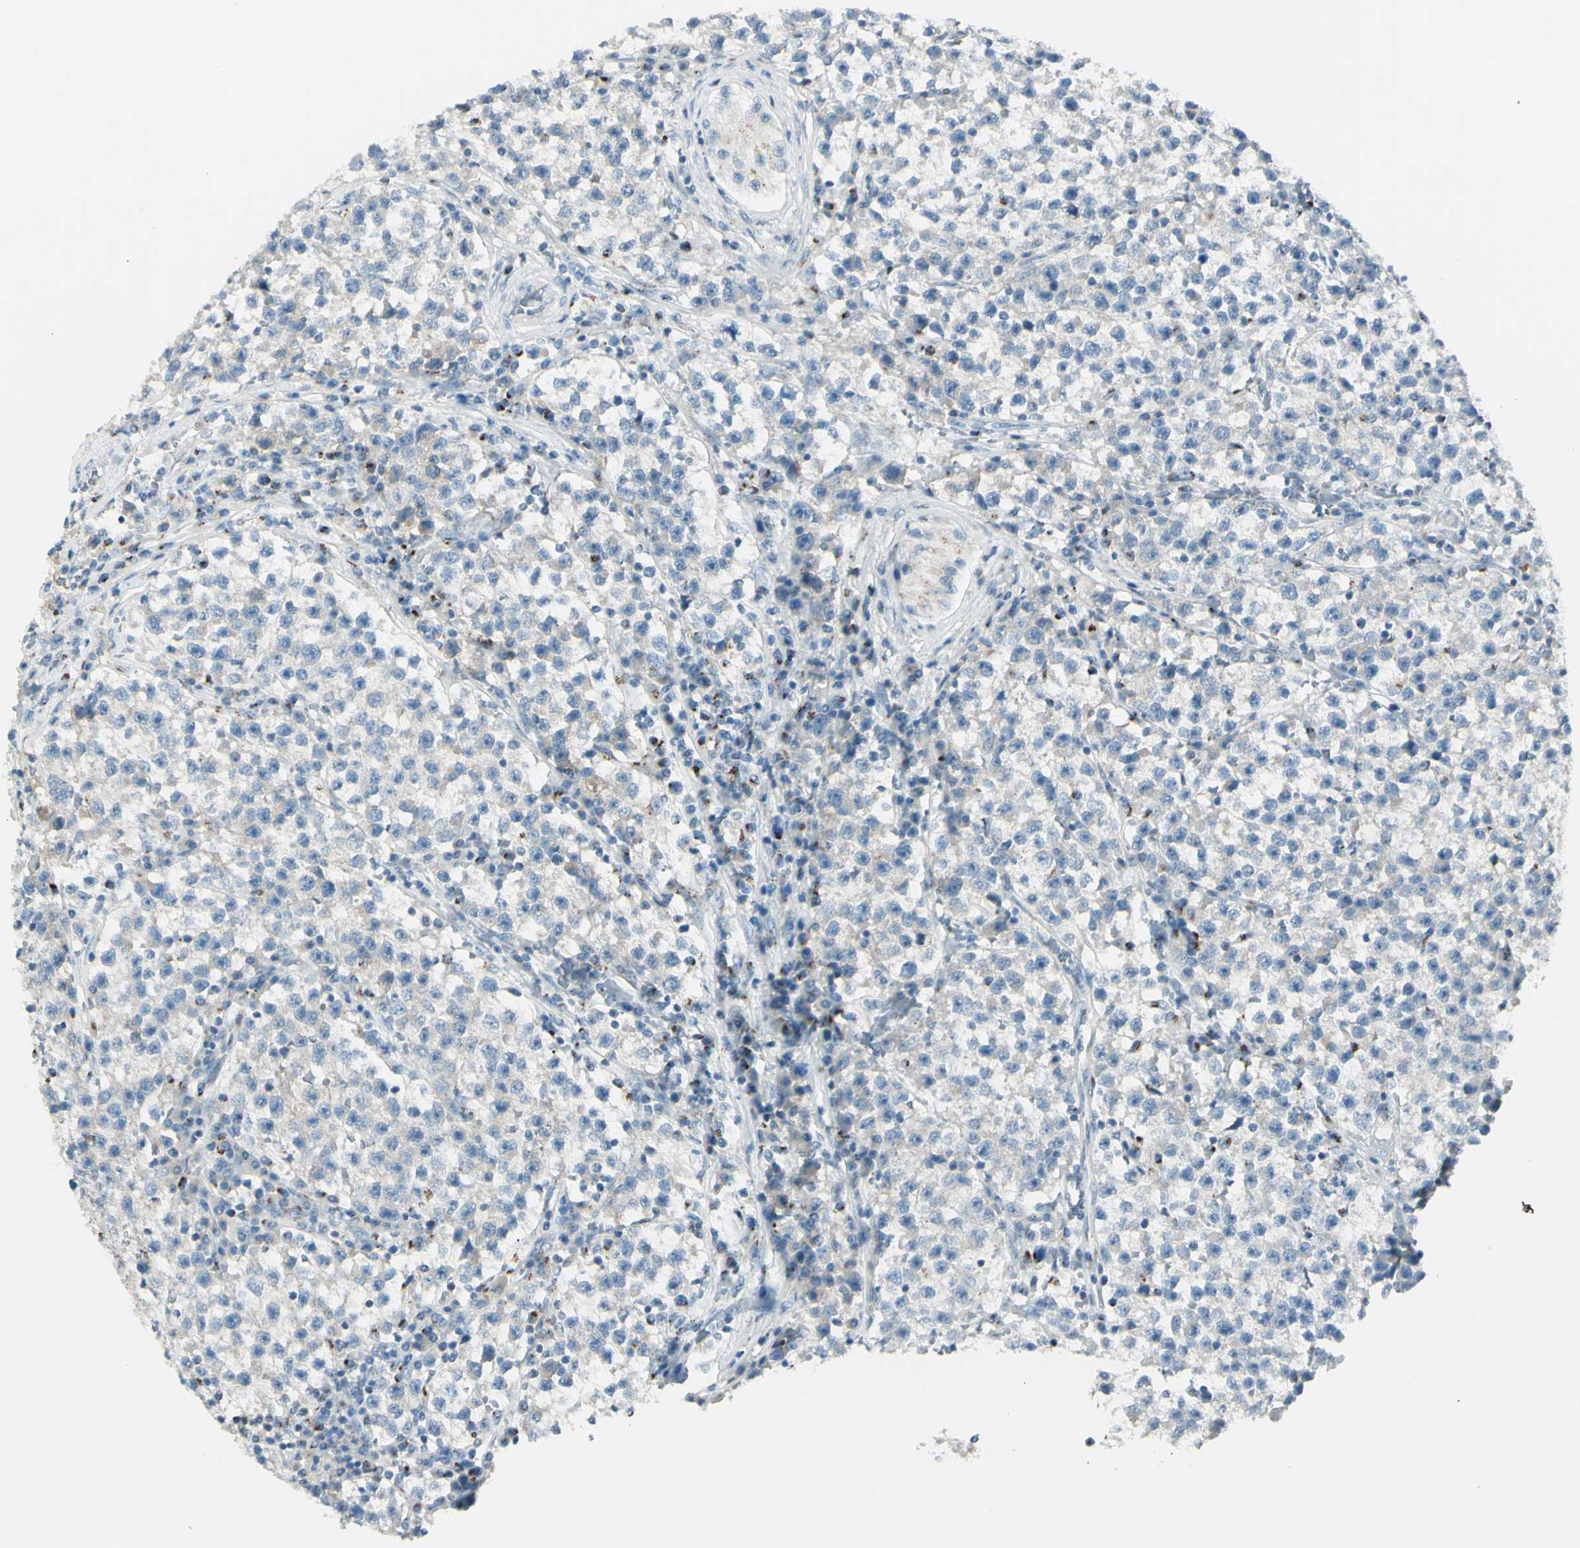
{"staining": {"intensity": "negative", "quantity": "none", "location": "none"}, "tissue": "testis cancer", "cell_type": "Tumor cells", "image_type": "cancer", "snomed": [{"axis": "morphology", "description": "Seminoma, NOS"}, {"axis": "topography", "description": "Testis"}], "caption": "Human testis seminoma stained for a protein using IHC displays no expression in tumor cells.", "gene": "B4GALT1", "patient": {"sex": "male", "age": 22}}